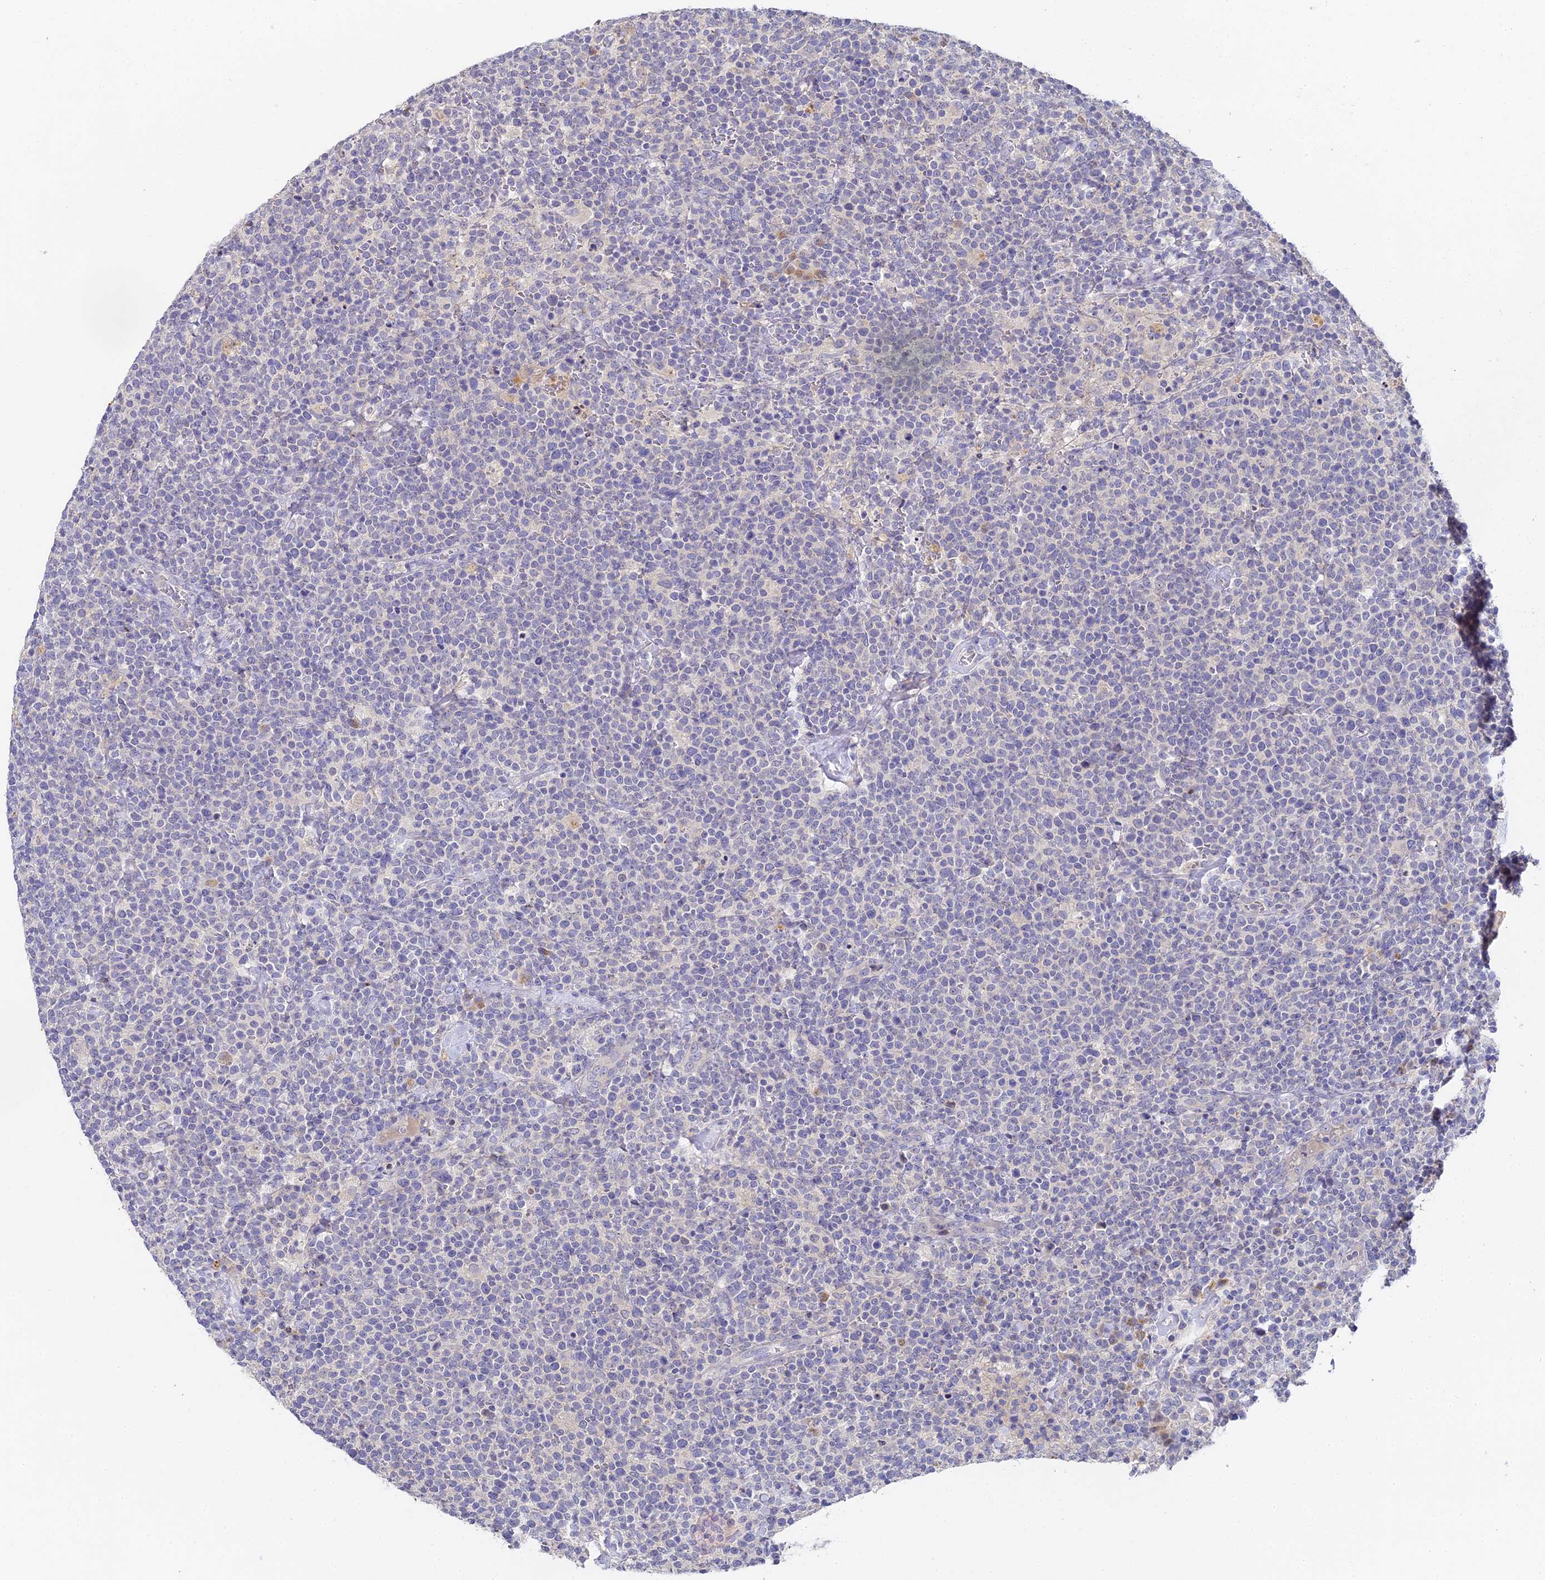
{"staining": {"intensity": "negative", "quantity": "none", "location": "none"}, "tissue": "lymphoma", "cell_type": "Tumor cells", "image_type": "cancer", "snomed": [{"axis": "morphology", "description": "Malignant lymphoma, non-Hodgkin's type, High grade"}, {"axis": "topography", "description": "Lymph node"}], "caption": "Tumor cells are negative for brown protein staining in high-grade malignant lymphoma, non-Hodgkin's type.", "gene": "DONSON", "patient": {"sex": "male", "age": 61}}